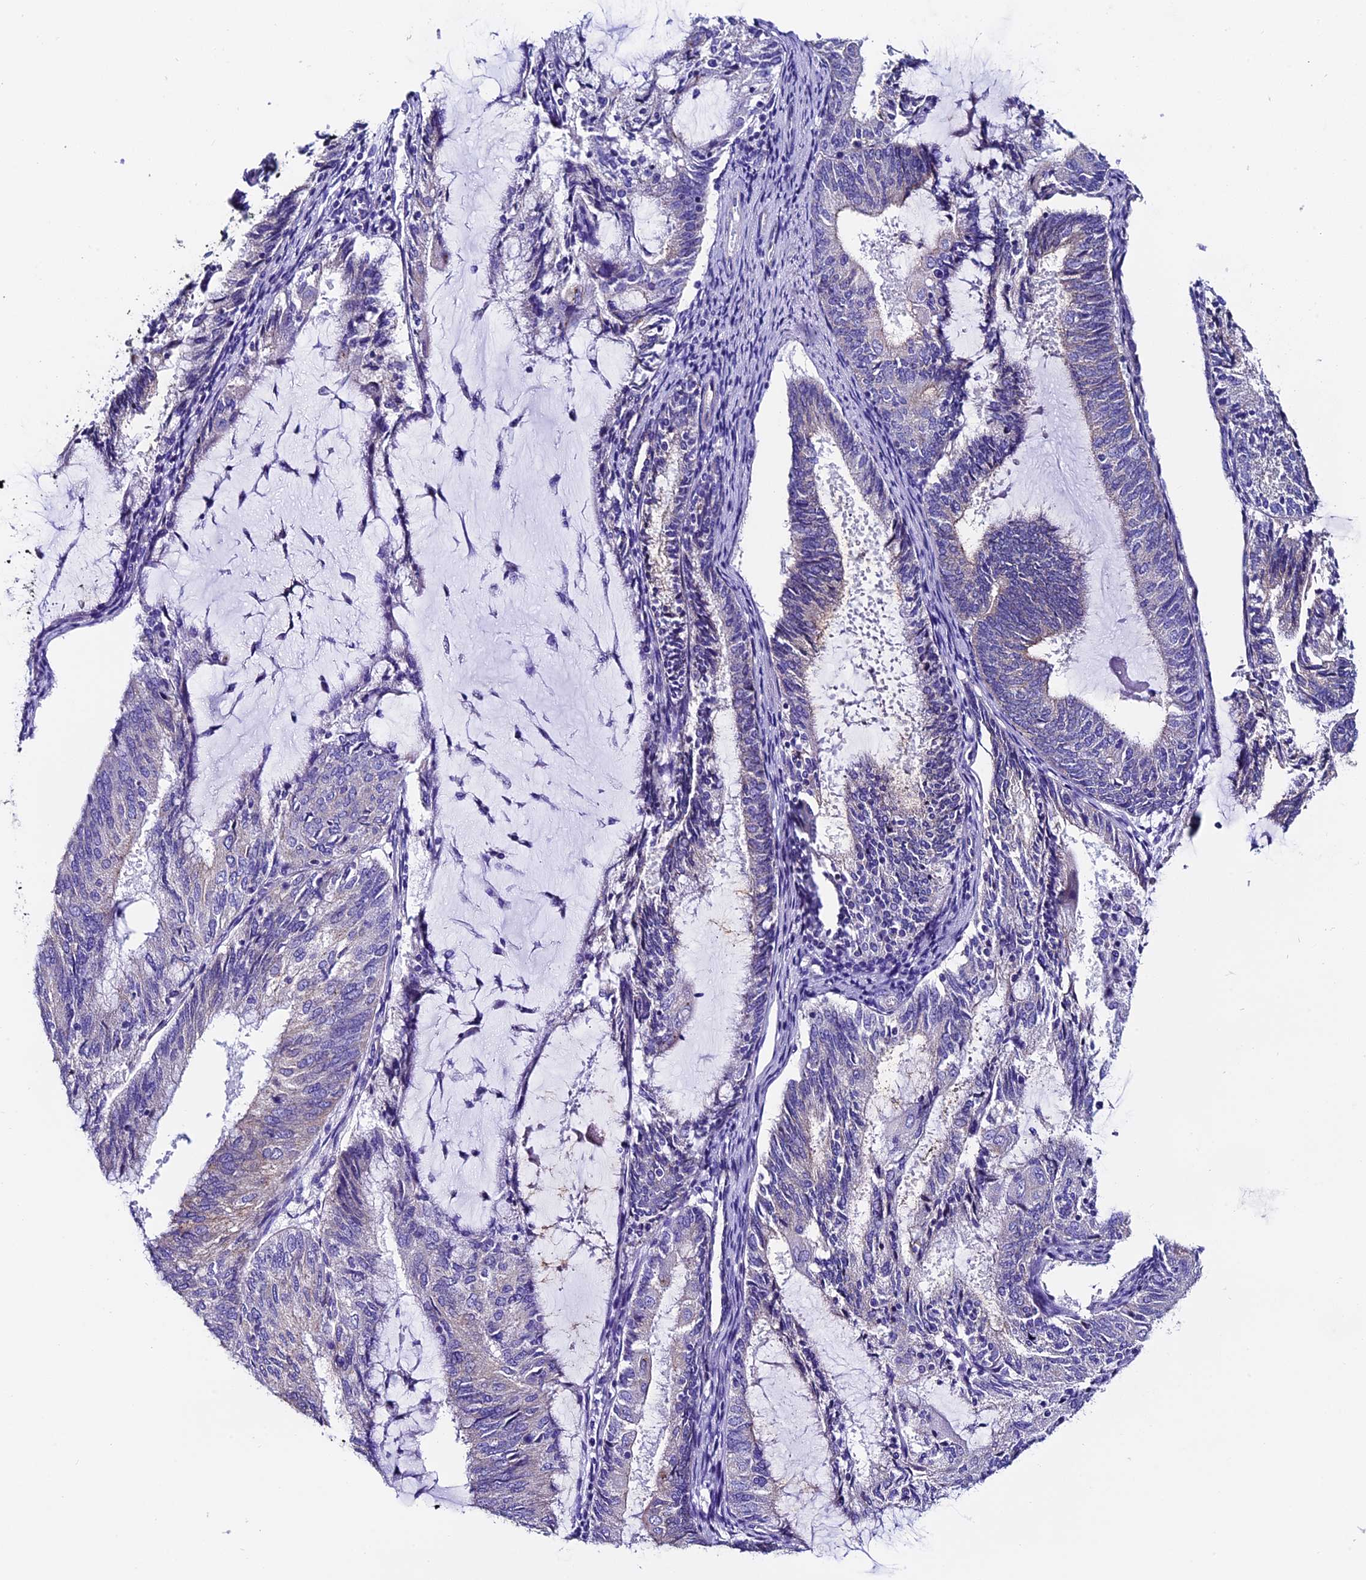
{"staining": {"intensity": "weak", "quantity": "<25%", "location": "cytoplasmic/membranous"}, "tissue": "endometrial cancer", "cell_type": "Tumor cells", "image_type": "cancer", "snomed": [{"axis": "morphology", "description": "Adenocarcinoma, NOS"}, {"axis": "topography", "description": "Endometrium"}], "caption": "This photomicrograph is of endometrial adenocarcinoma stained with IHC to label a protein in brown with the nuclei are counter-stained blue. There is no expression in tumor cells.", "gene": "COMTD1", "patient": {"sex": "female", "age": 81}}